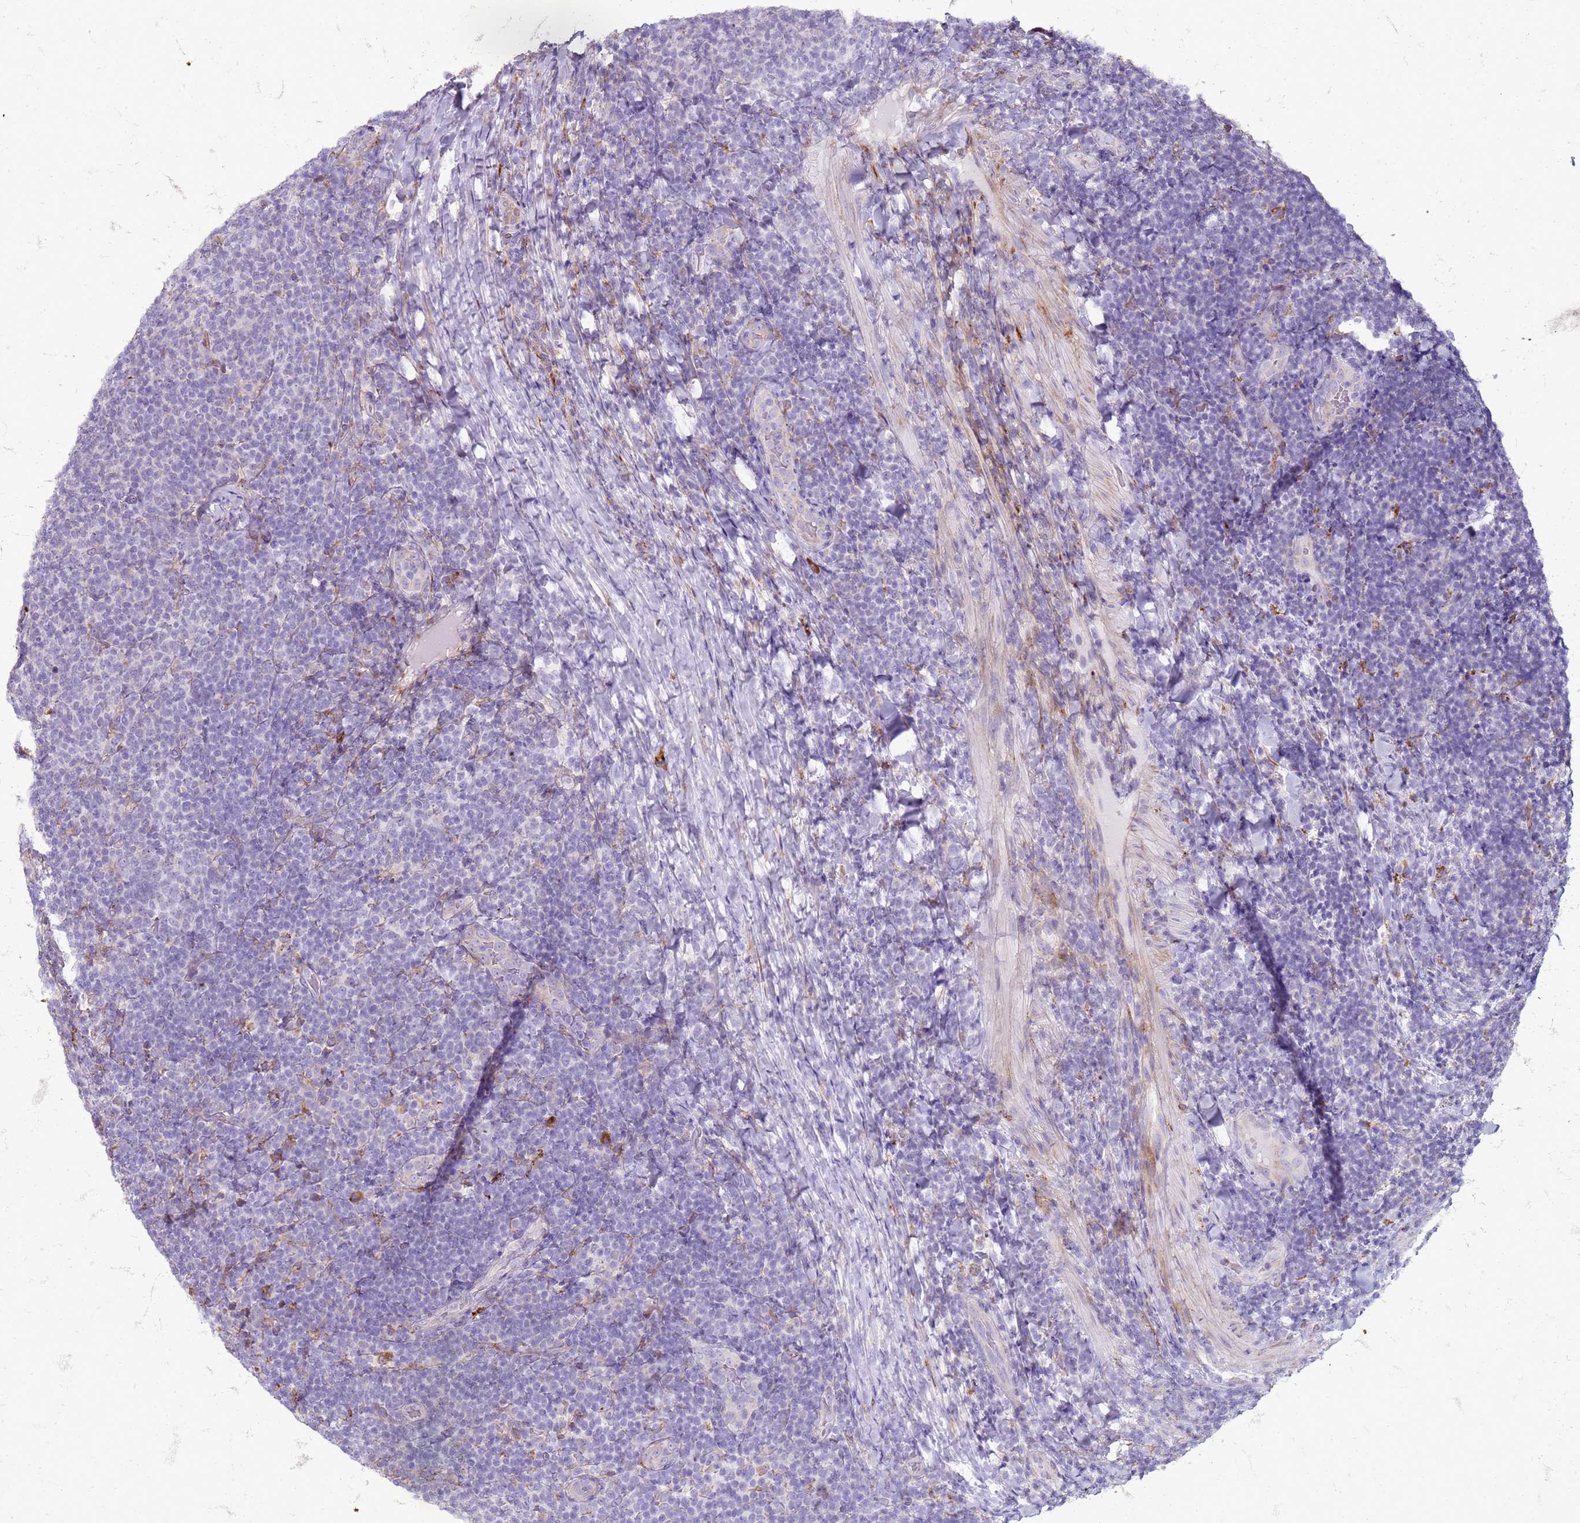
{"staining": {"intensity": "negative", "quantity": "none", "location": "none"}, "tissue": "lymphoma", "cell_type": "Tumor cells", "image_type": "cancer", "snomed": [{"axis": "morphology", "description": "Malignant lymphoma, non-Hodgkin's type, Low grade"}, {"axis": "topography", "description": "Lymph node"}], "caption": "Human lymphoma stained for a protein using immunohistochemistry (IHC) displays no expression in tumor cells.", "gene": "PDK3", "patient": {"sex": "male", "age": 66}}